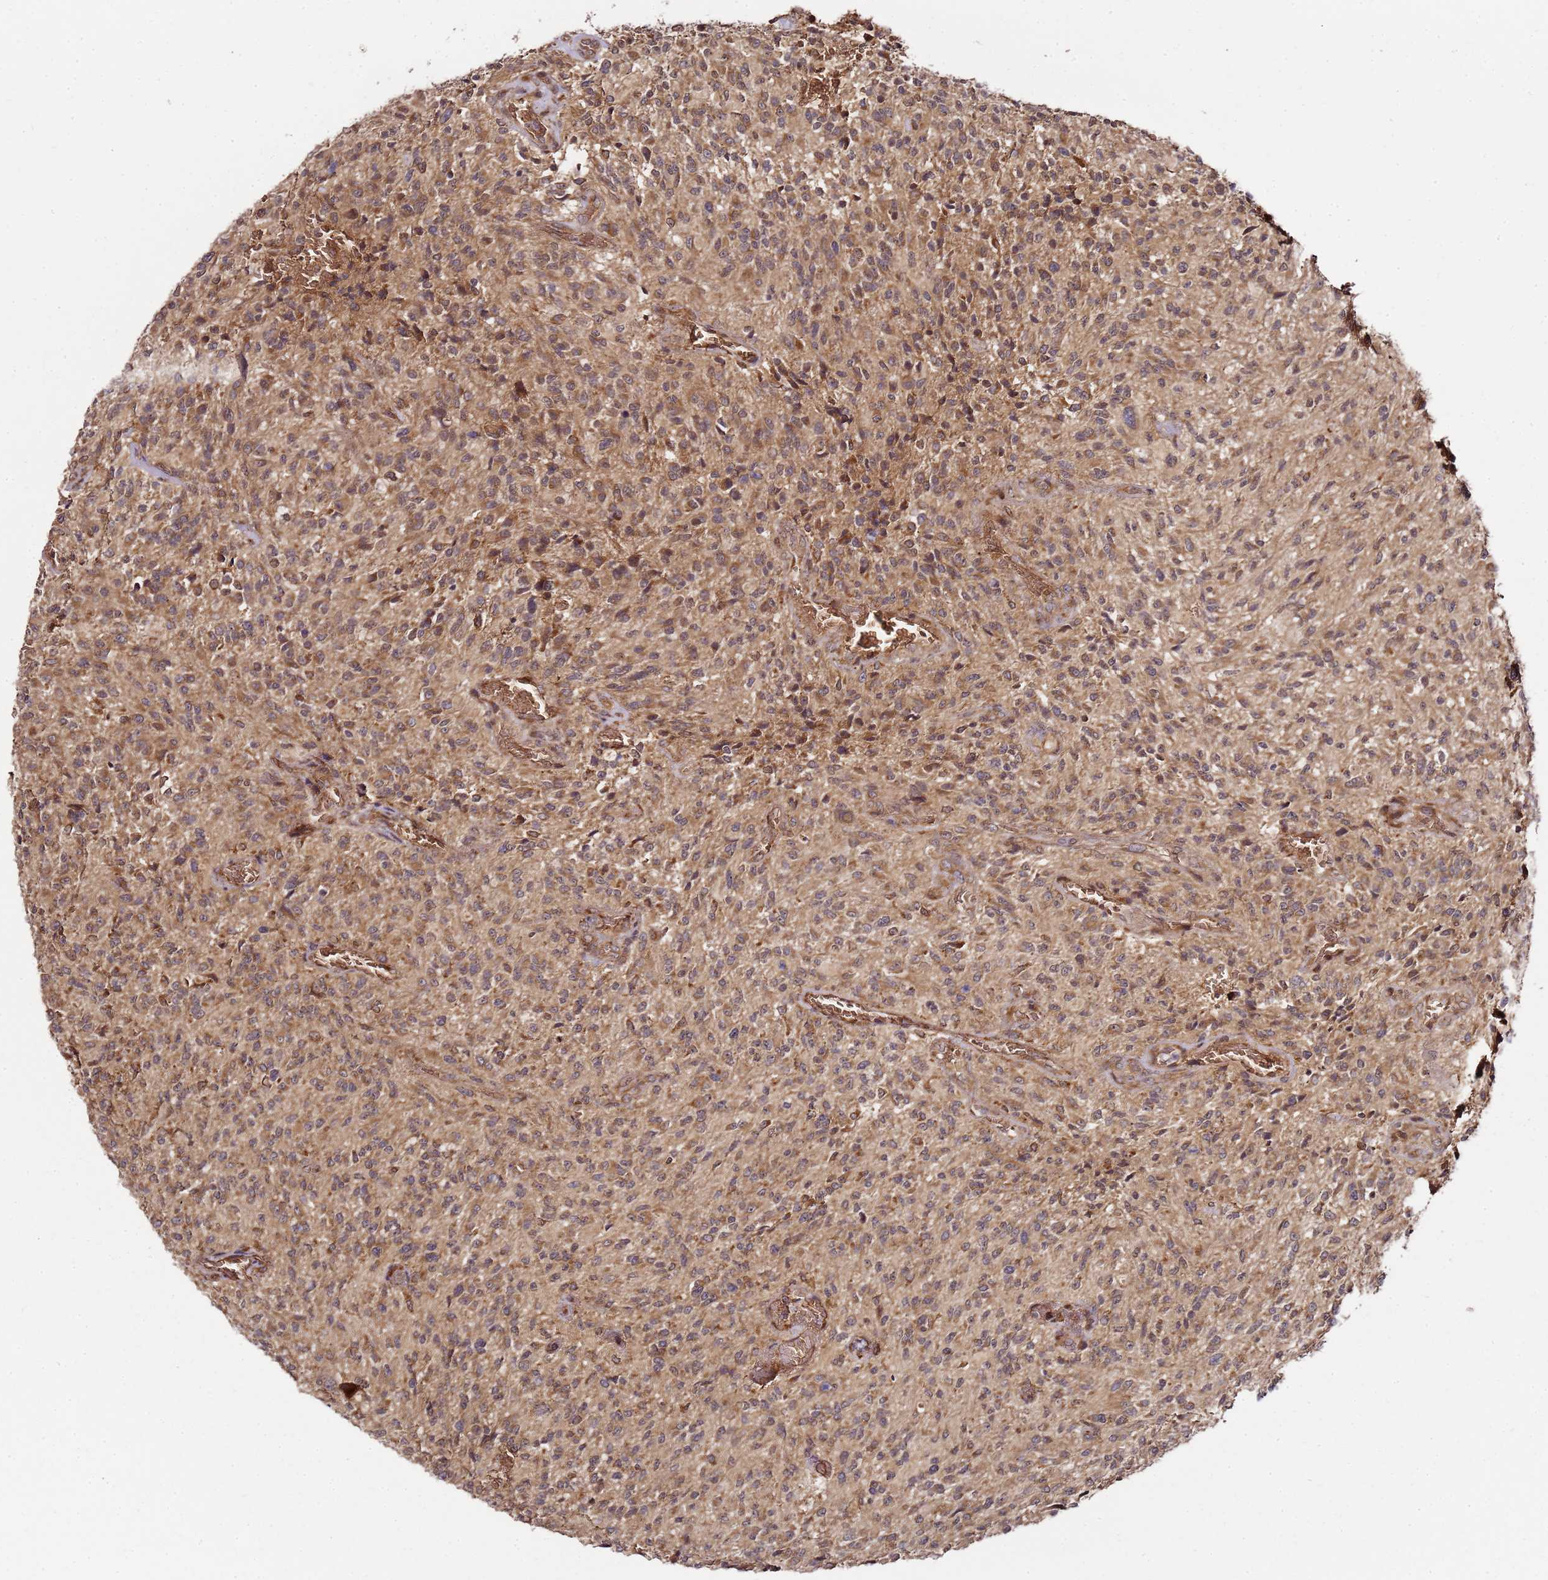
{"staining": {"intensity": "moderate", "quantity": ">75%", "location": "cytoplasmic/membranous"}, "tissue": "glioma", "cell_type": "Tumor cells", "image_type": "cancer", "snomed": [{"axis": "morphology", "description": "Normal tissue, NOS"}, {"axis": "morphology", "description": "Glioma, malignant, High grade"}, {"axis": "topography", "description": "Cerebral cortex"}], "caption": "Tumor cells display medium levels of moderate cytoplasmic/membranous positivity in about >75% of cells in human high-grade glioma (malignant).", "gene": "TM2D2", "patient": {"sex": "male", "age": 56}}